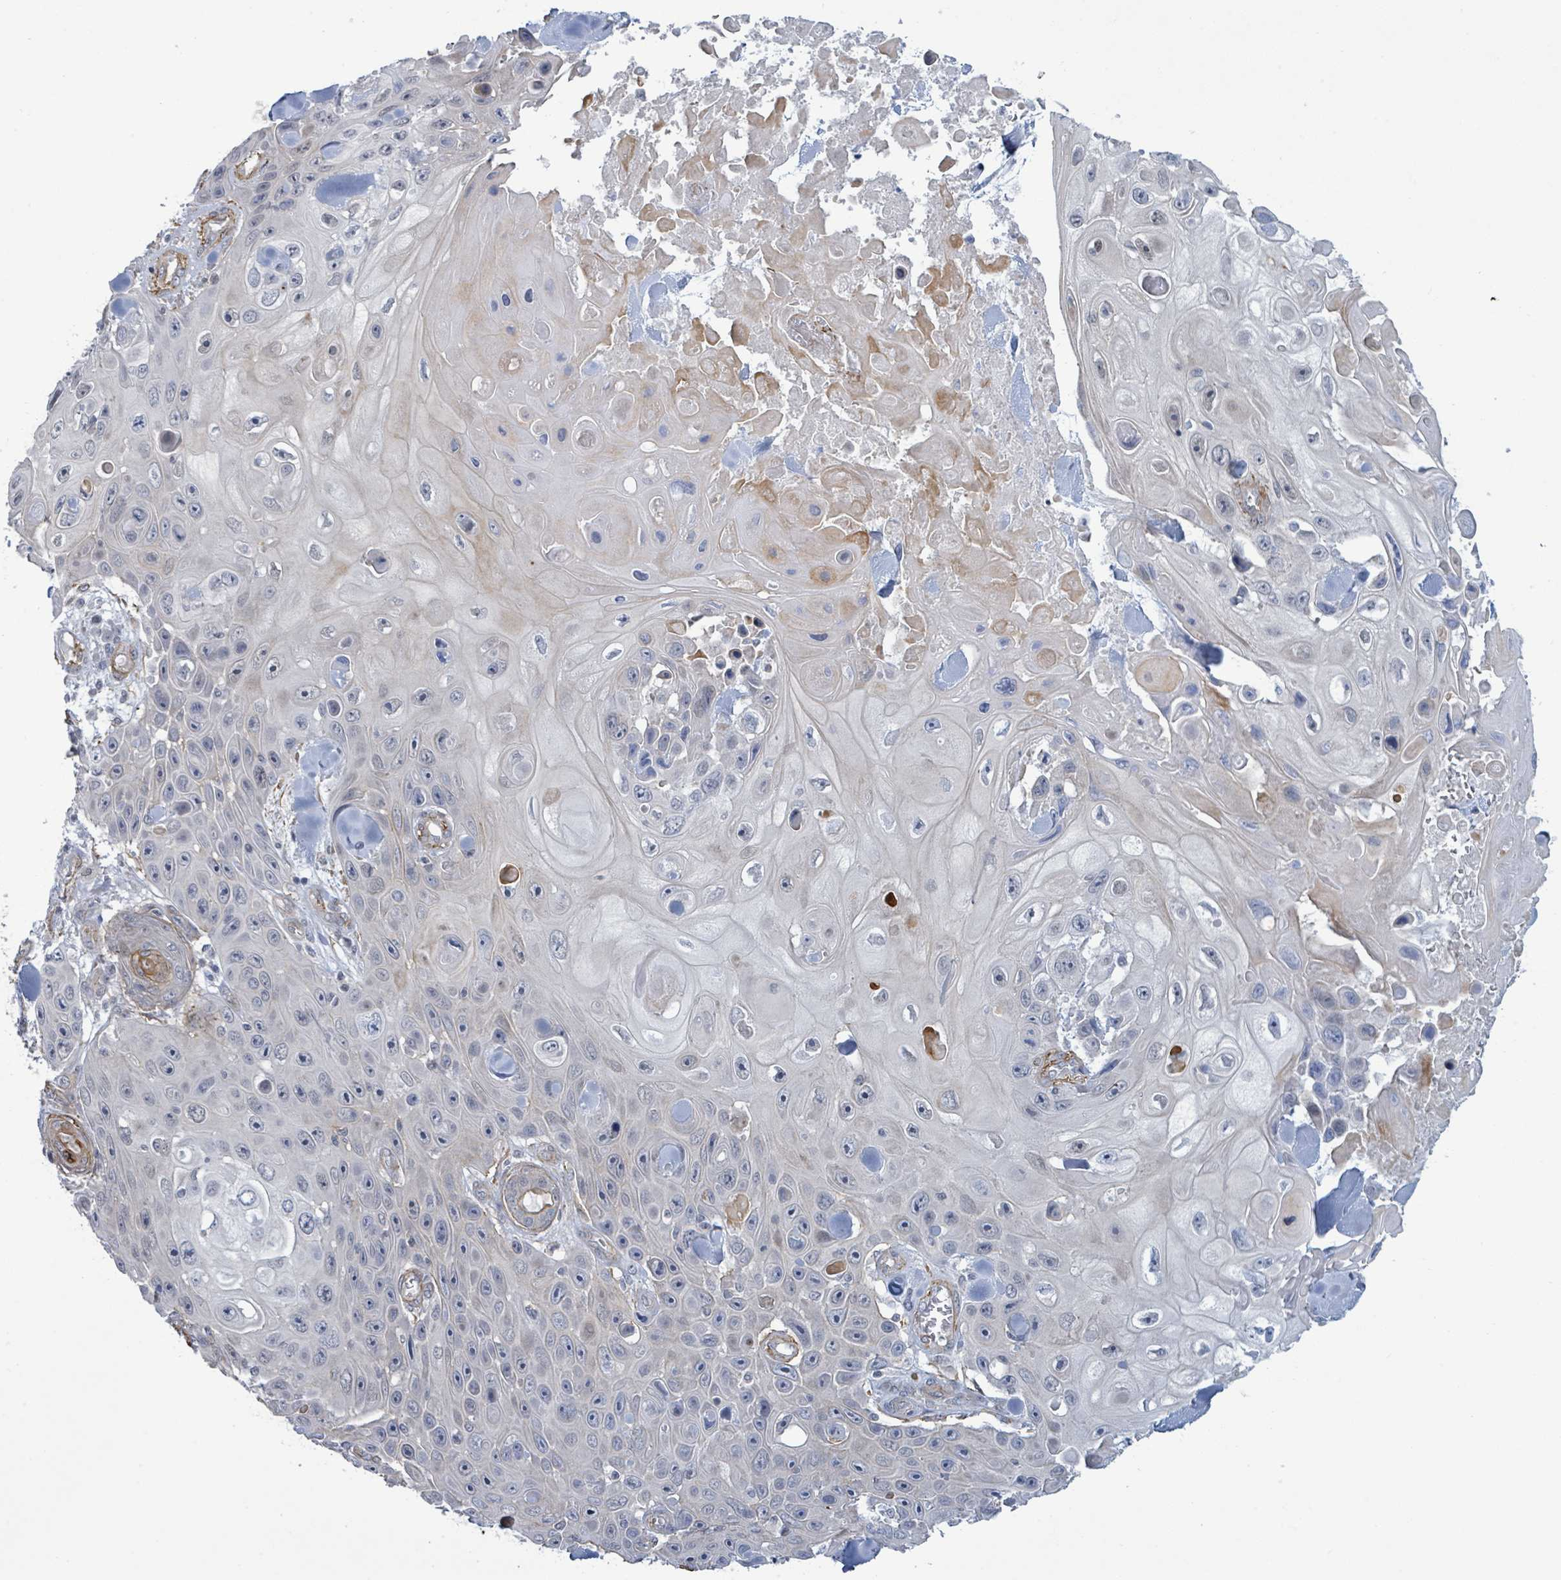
{"staining": {"intensity": "negative", "quantity": "none", "location": "none"}, "tissue": "skin cancer", "cell_type": "Tumor cells", "image_type": "cancer", "snomed": [{"axis": "morphology", "description": "Squamous cell carcinoma, NOS"}, {"axis": "topography", "description": "Skin"}], "caption": "High magnification brightfield microscopy of squamous cell carcinoma (skin) stained with DAB (brown) and counterstained with hematoxylin (blue): tumor cells show no significant staining.", "gene": "DMRTC1B", "patient": {"sex": "male", "age": 82}}